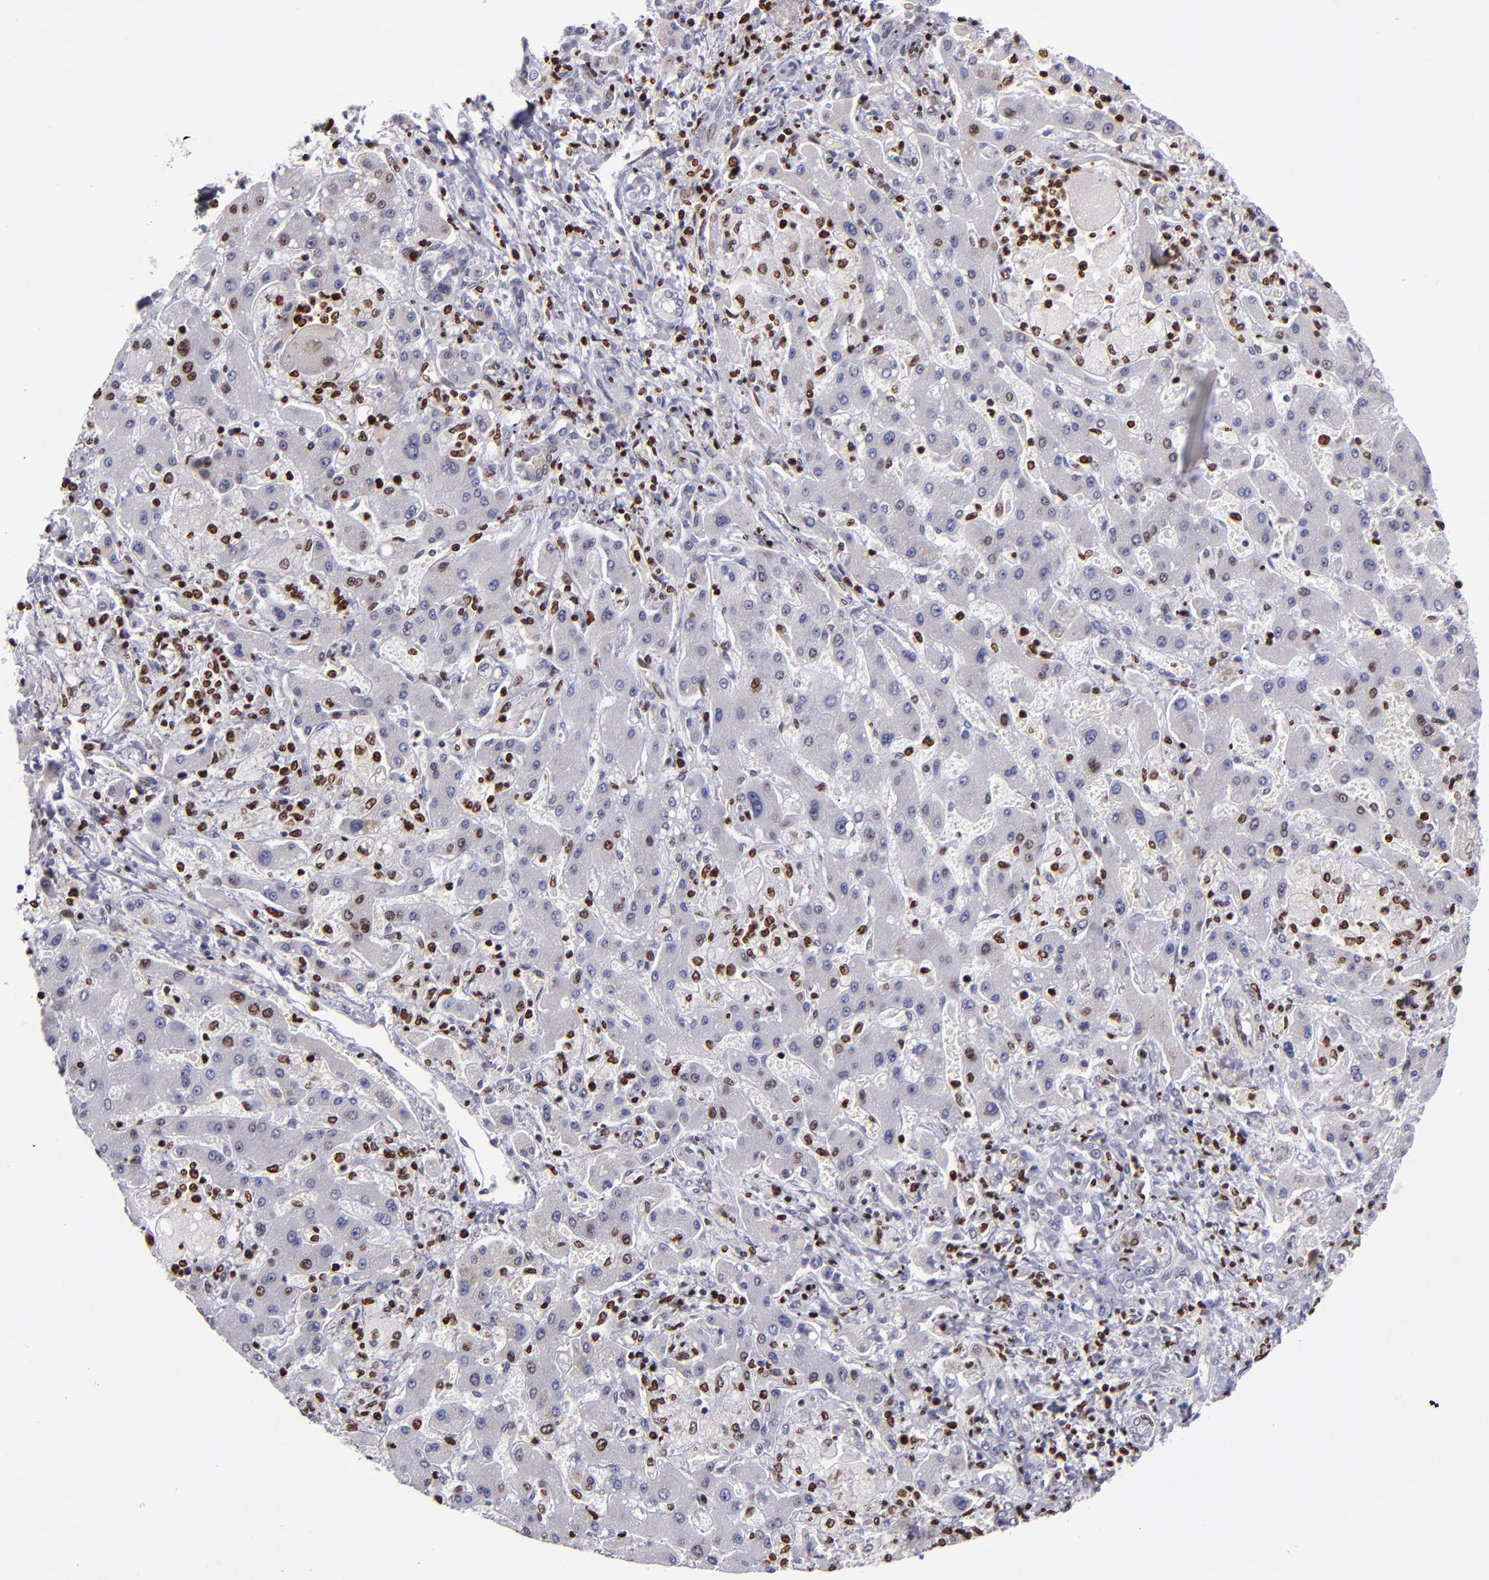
{"staining": {"intensity": "moderate", "quantity": "<25%", "location": "nuclear"}, "tissue": "liver cancer", "cell_type": "Tumor cells", "image_type": "cancer", "snomed": [{"axis": "morphology", "description": "Cholangiocarcinoma"}, {"axis": "topography", "description": "Liver"}], "caption": "Liver cancer (cholangiocarcinoma) tissue exhibits moderate nuclear positivity in approximately <25% of tumor cells Nuclei are stained in blue.", "gene": "CDKL5", "patient": {"sex": "male", "age": 50}}